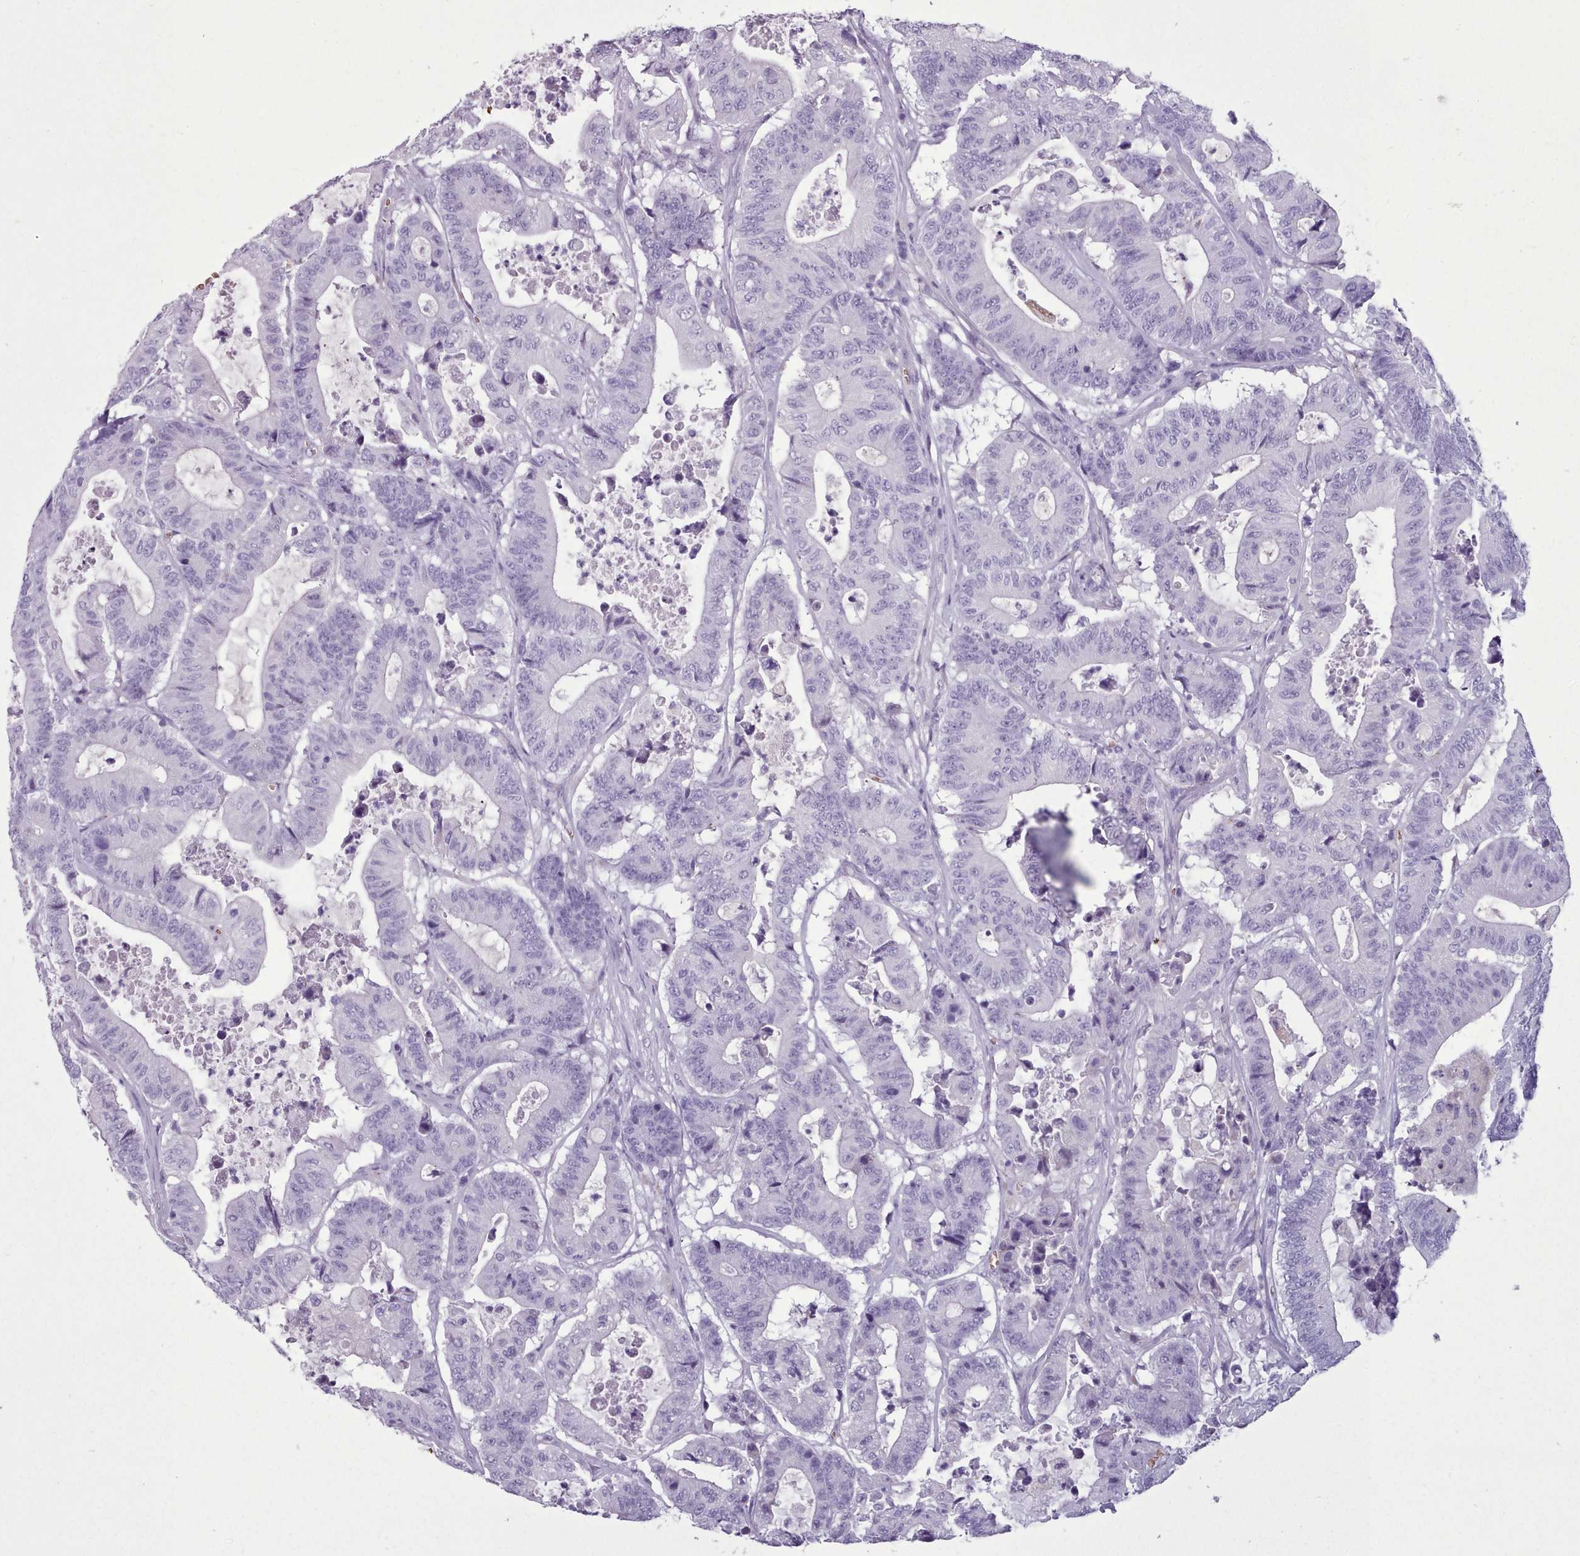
{"staining": {"intensity": "negative", "quantity": "none", "location": "none"}, "tissue": "colorectal cancer", "cell_type": "Tumor cells", "image_type": "cancer", "snomed": [{"axis": "morphology", "description": "Adenocarcinoma, NOS"}, {"axis": "topography", "description": "Colon"}], "caption": "IHC photomicrograph of neoplastic tissue: colorectal cancer (adenocarcinoma) stained with DAB (3,3'-diaminobenzidine) demonstrates no significant protein expression in tumor cells.", "gene": "AK4", "patient": {"sex": "female", "age": 84}}